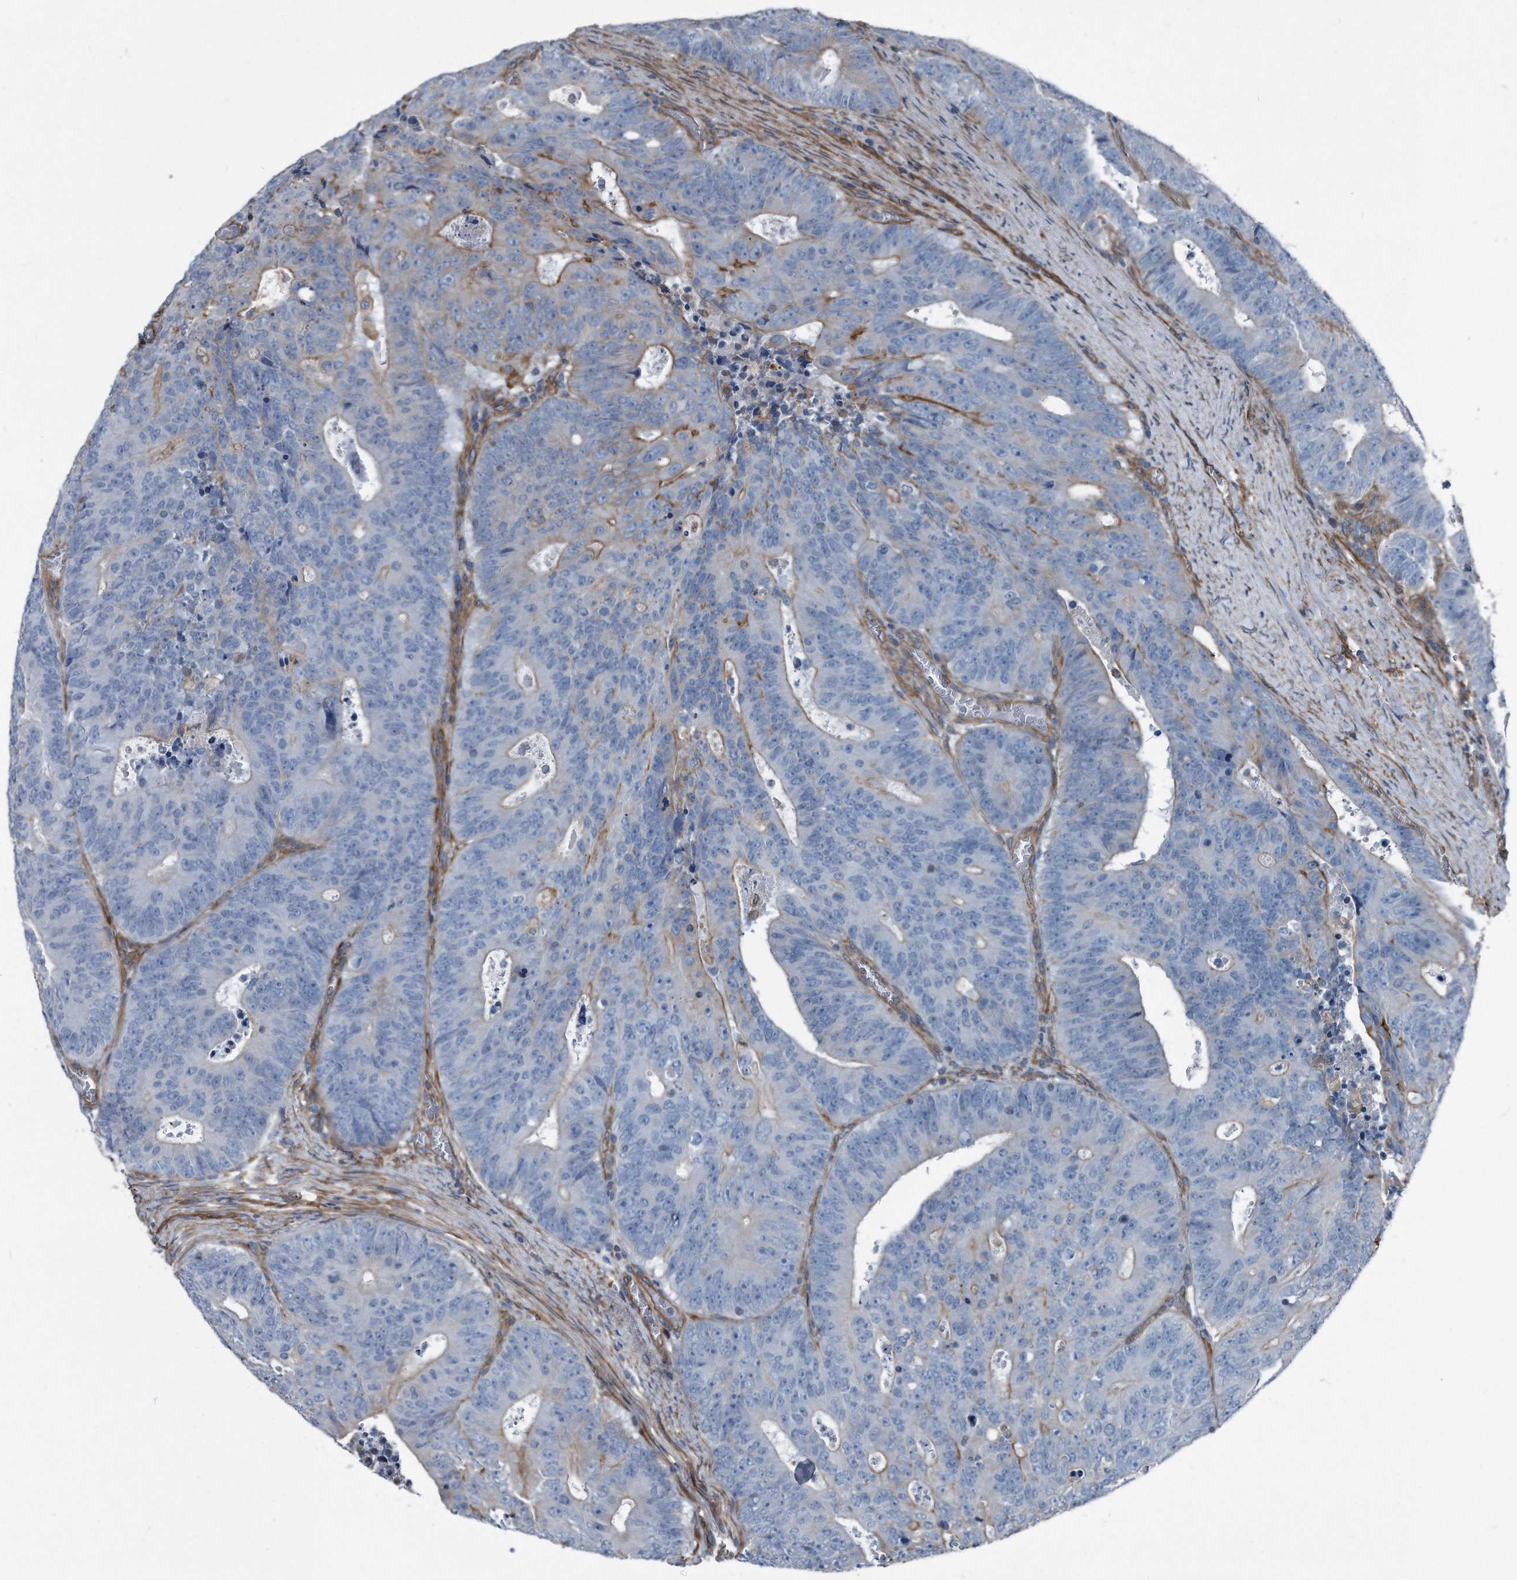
{"staining": {"intensity": "moderate", "quantity": "<25%", "location": "cytoplasmic/membranous"}, "tissue": "colorectal cancer", "cell_type": "Tumor cells", "image_type": "cancer", "snomed": [{"axis": "morphology", "description": "Adenocarcinoma, NOS"}, {"axis": "topography", "description": "Colon"}], "caption": "Human adenocarcinoma (colorectal) stained with a protein marker exhibits moderate staining in tumor cells.", "gene": "PLEC", "patient": {"sex": "male", "age": 87}}